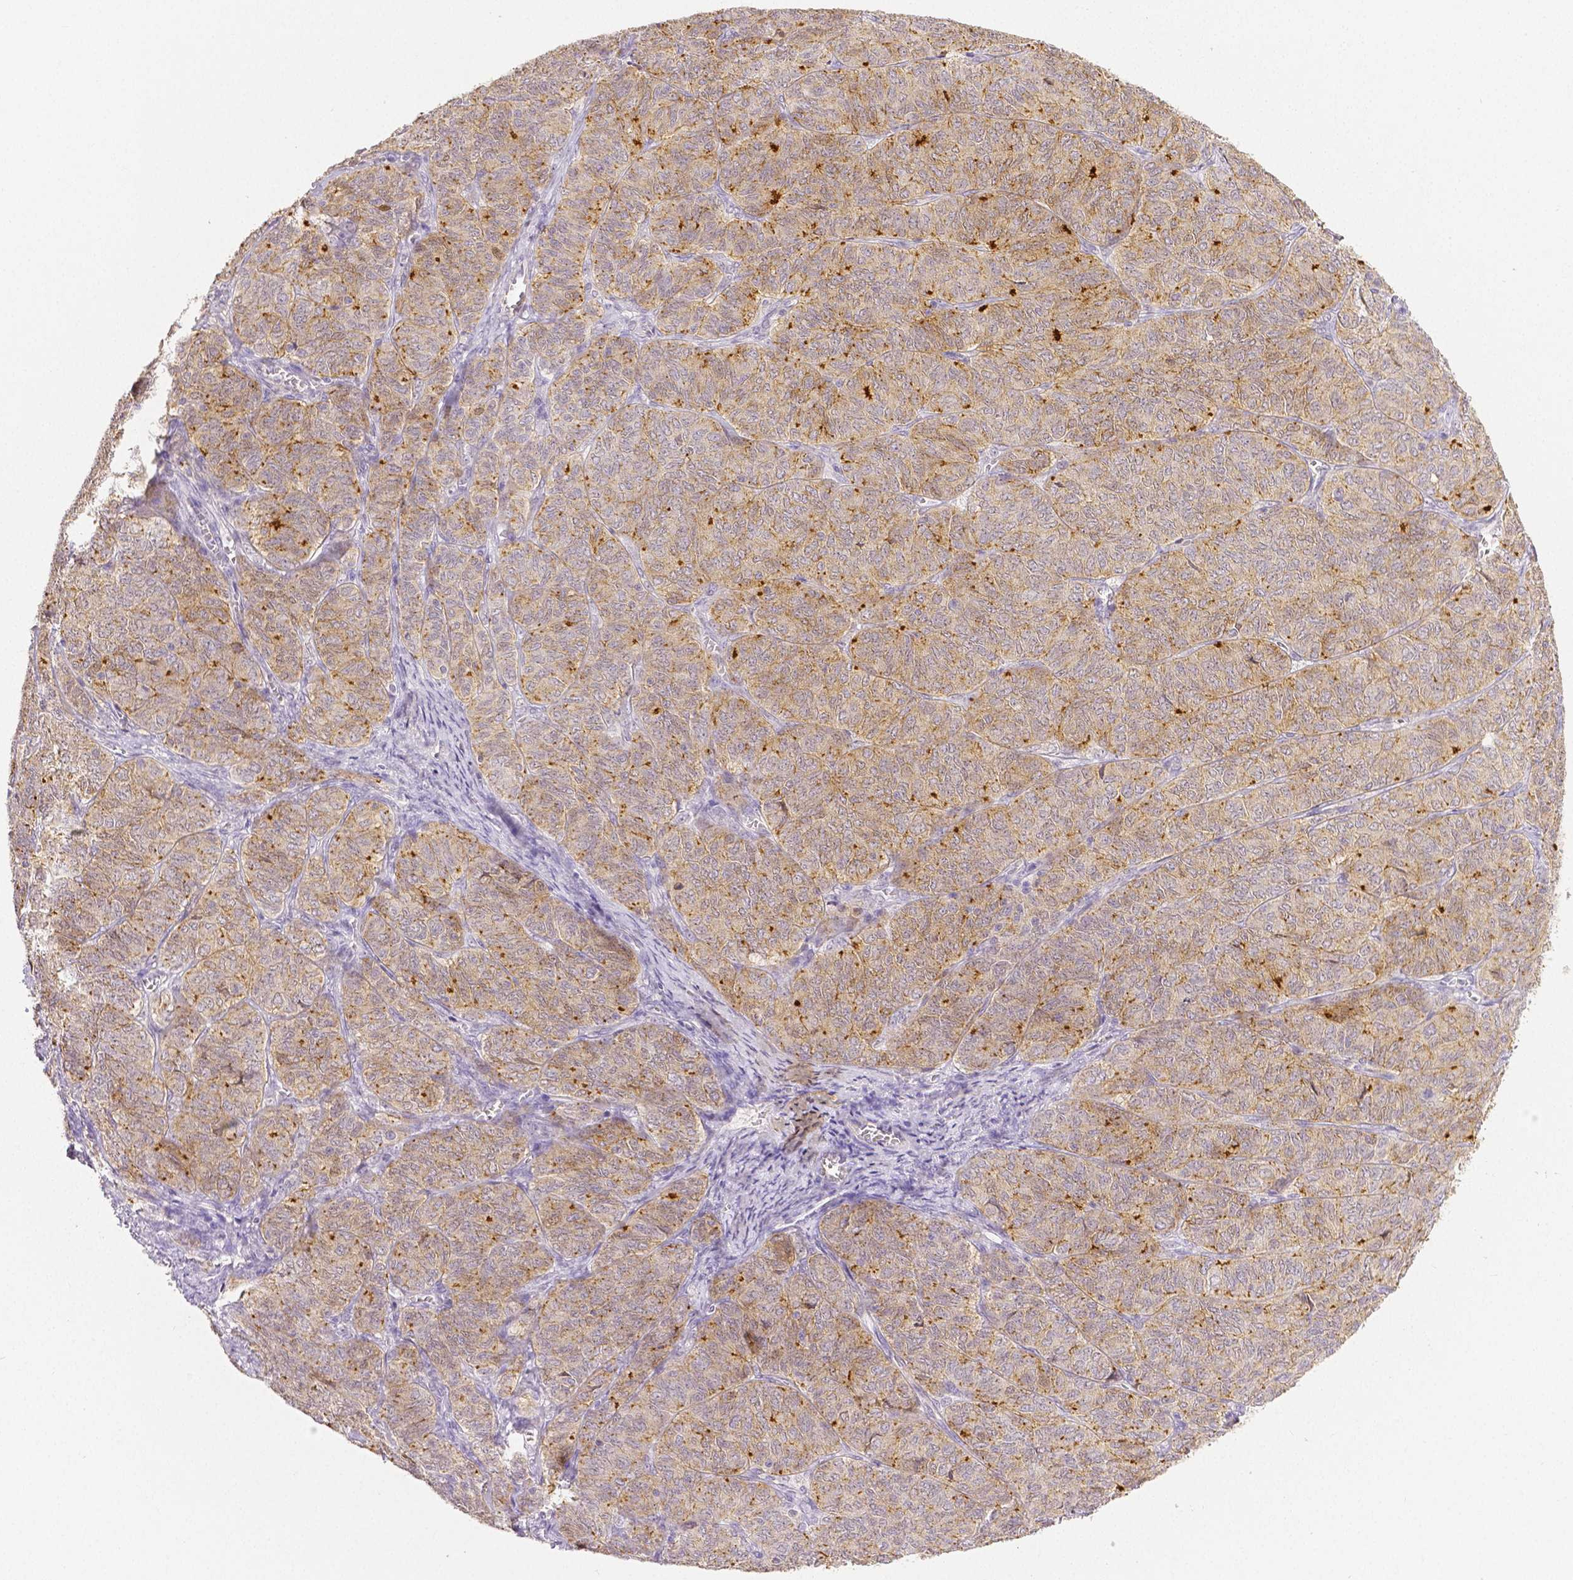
{"staining": {"intensity": "moderate", "quantity": "25%-75%", "location": "cytoplasmic/membranous"}, "tissue": "ovarian cancer", "cell_type": "Tumor cells", "image_type": "cancer", "snomed": [{"axis": "morphology", "description": "Carcinoma, endometroid"}, {"axis": "topography", "description": "Ovary"}], "caption": "Human endometroid carcinoma (ovarian) stained for a protein (brown) reveals moderate cytoplasmic/membranous positive staining in approximately 25%-75% of tumor cells.", "gene": "OCLN", "patient": {"sex": "female", "age": 80}}